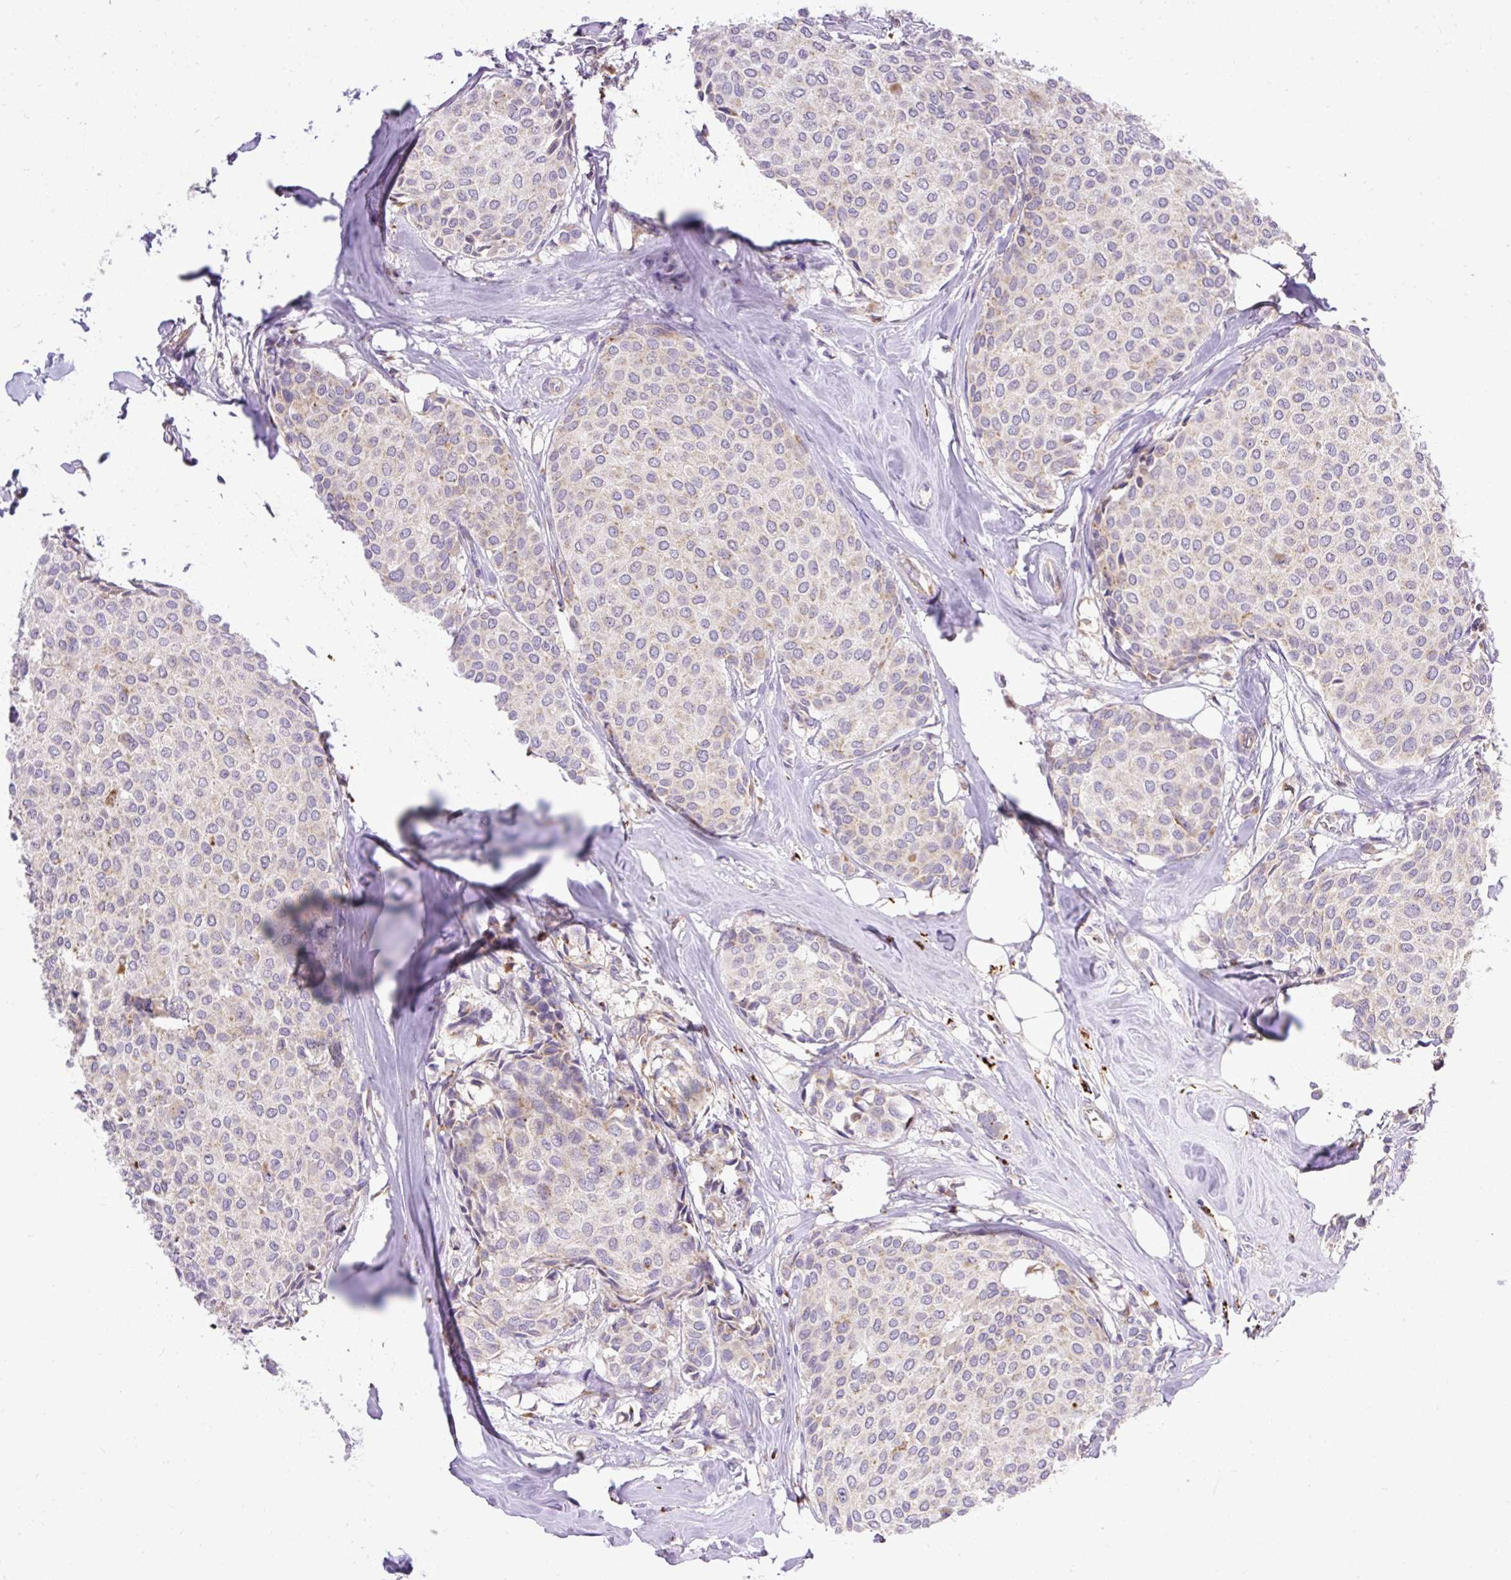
{"staining": {"intensity": "negative", "quantity": "none", "location": "none"}, "tissue": "breast cancer", "cell_type": "Tumor cells", "image_type": "cancer", "snomed": [{"axis": "morphology", "description": "Duct carcinoma"}, {"axis": "topography", "description": "Breast"}], "caption": "Protein analysis of infiltrating ductal carcinoma (breast) reveals no significant expression in tumor cells. (DAB (3,3'-diaminobenzidine) IHC with hematoxylin counter stain).", "gene": "HEXB", "patient": {"sex": "female", "age": 47}}